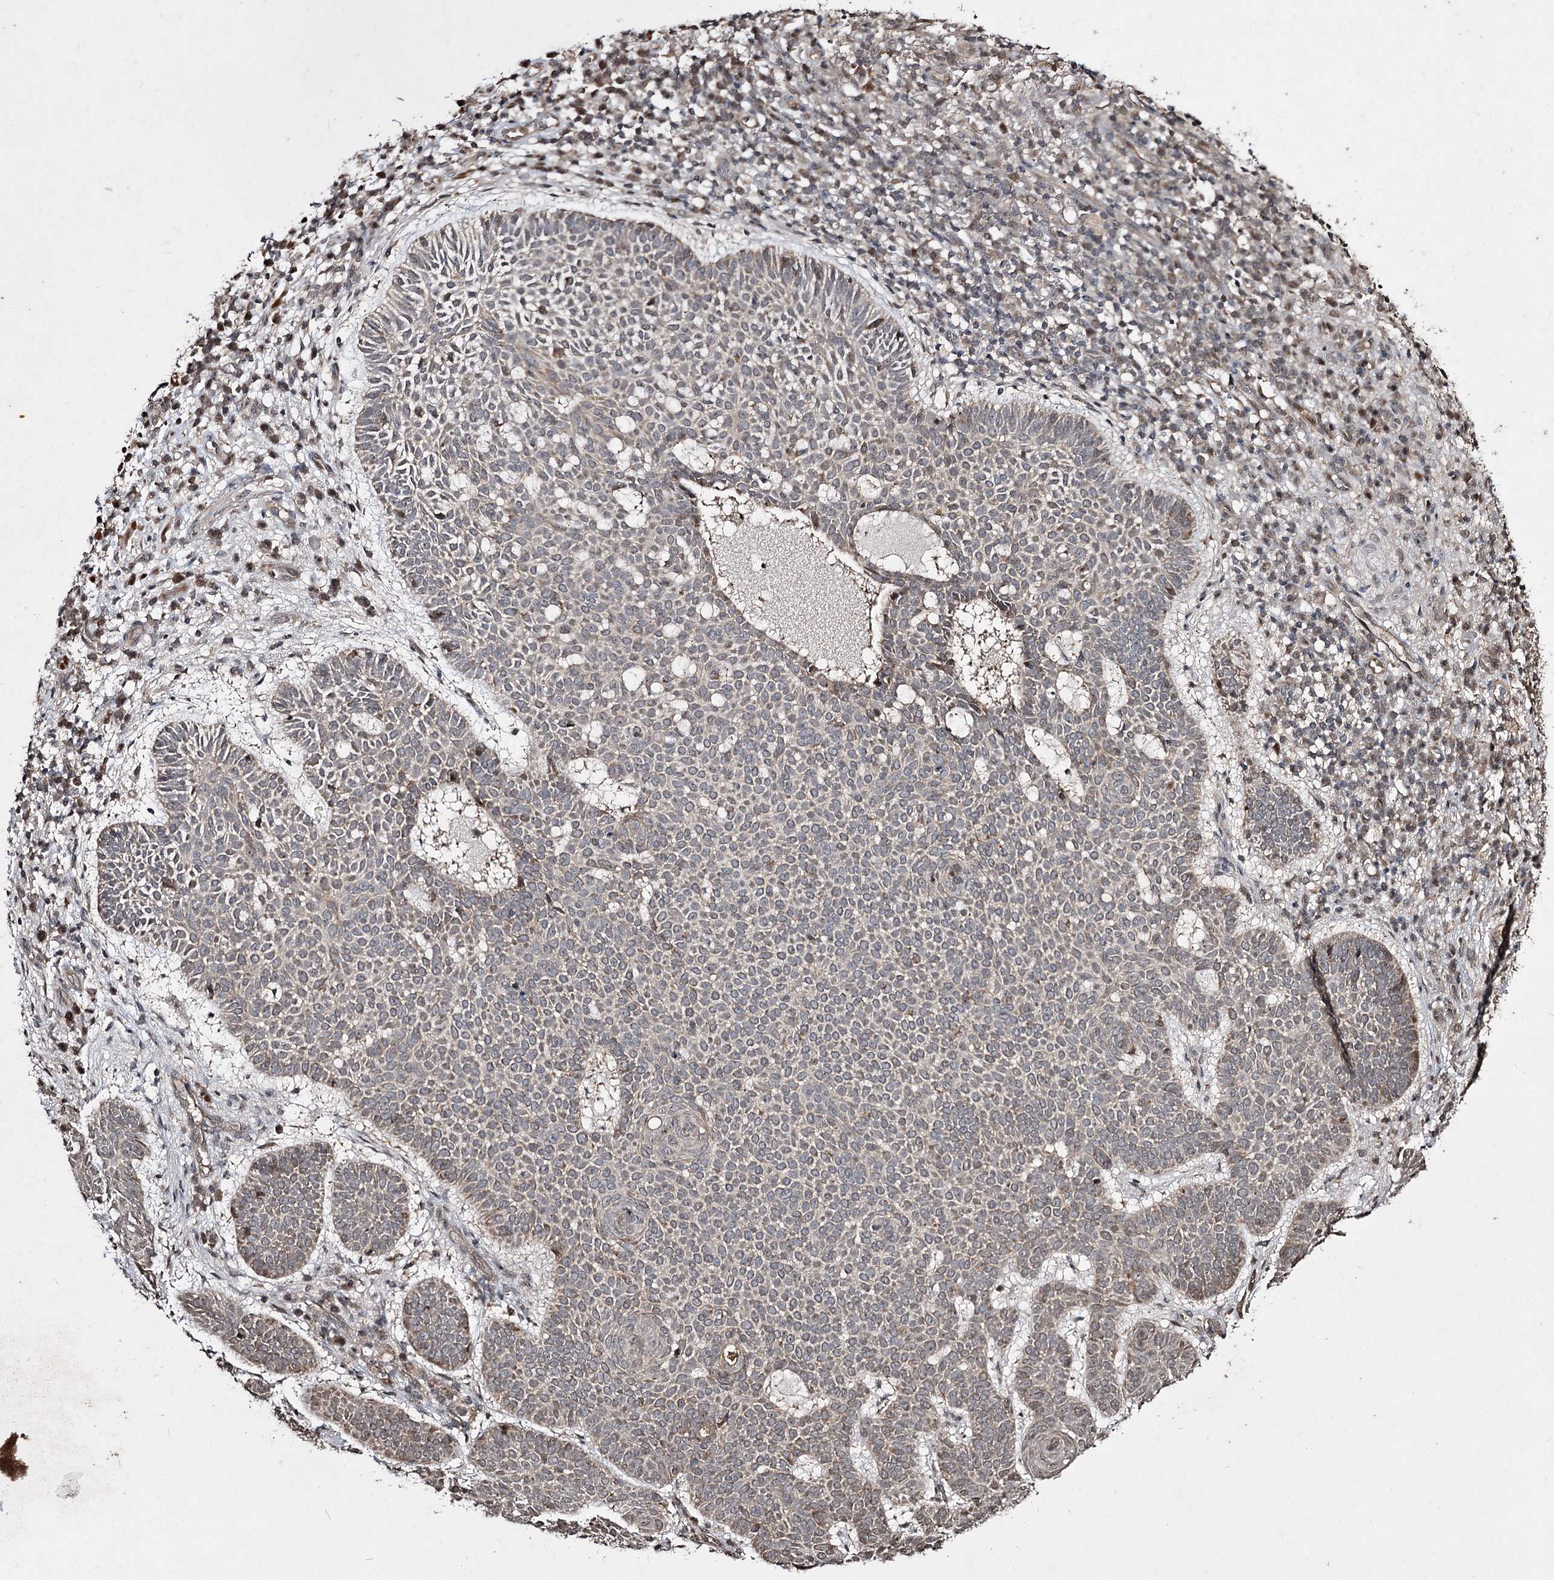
{"staining": {"intensity": "negative", "quantity": "none", "location": "none"}, "tissue": "skin cancer", "cell_type": "Tumor cells", "image_type": "cancer", "snomed": [{"axis": "morphology", "description": "Basal cell carcinoma"}, {"axis": "topography", "description": "Skin"}], "caption": "Tumor cells show no significant protein positivity in skin basal cell carcinoma.", "gene": "CPNE8", "patient": {"sex": "male", "age": 85}}